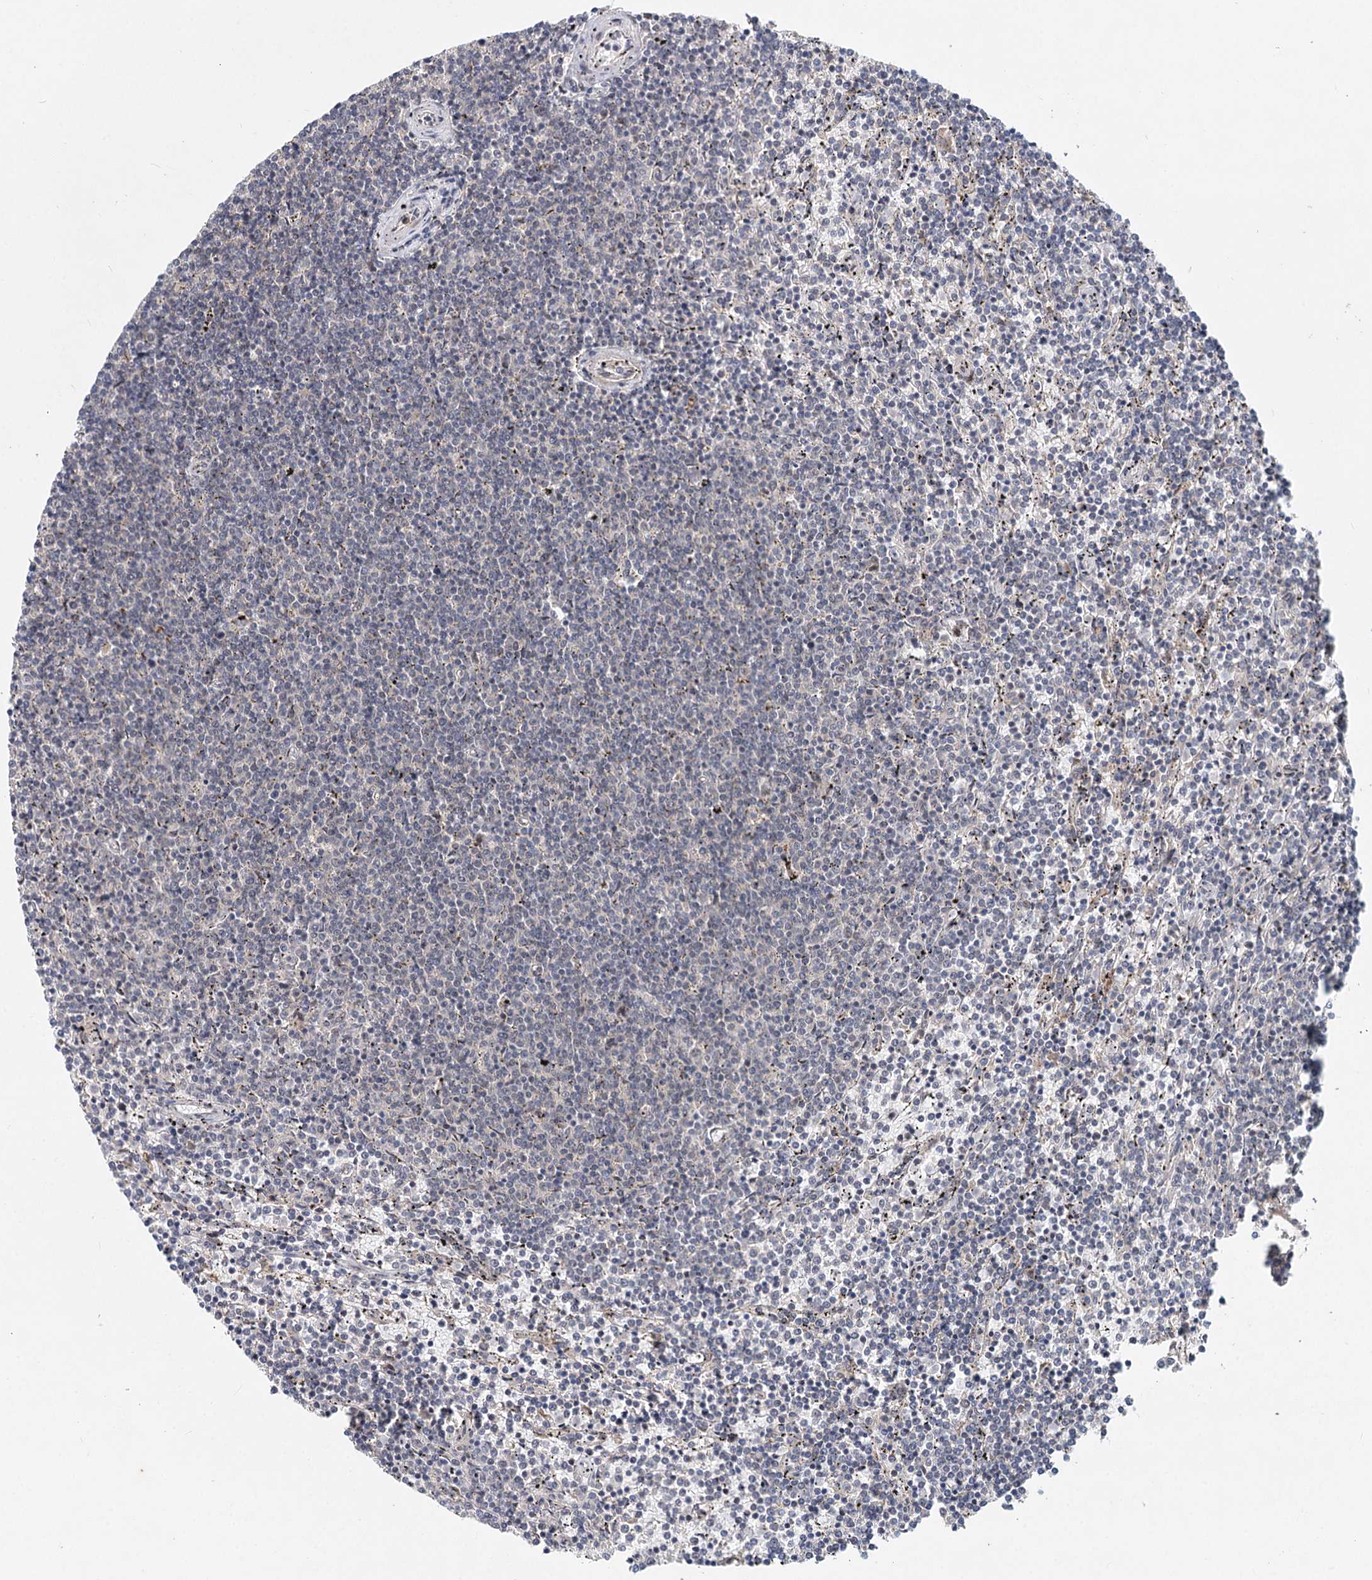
{"staining": {"intensity": "negative", "quantity": "none", "location": "none"}, "tissue": "lymphoma", "cell_type": "Tumor cells", "image_type": "cancer", "snomed": [{"axis": "morphology", "description": "Malignant lymphoma, non-Hodgkin's type, Low grade"}, {"axis": "topography", "description": "Spleen"}], "caption": "An image of low-grade malignant lymphoma, non-Hodgkin's type stained for a protein shows no brown staining in tumor cells.", "gene": "AP3B1", "patient": {"sex": "female", "age": 50}}